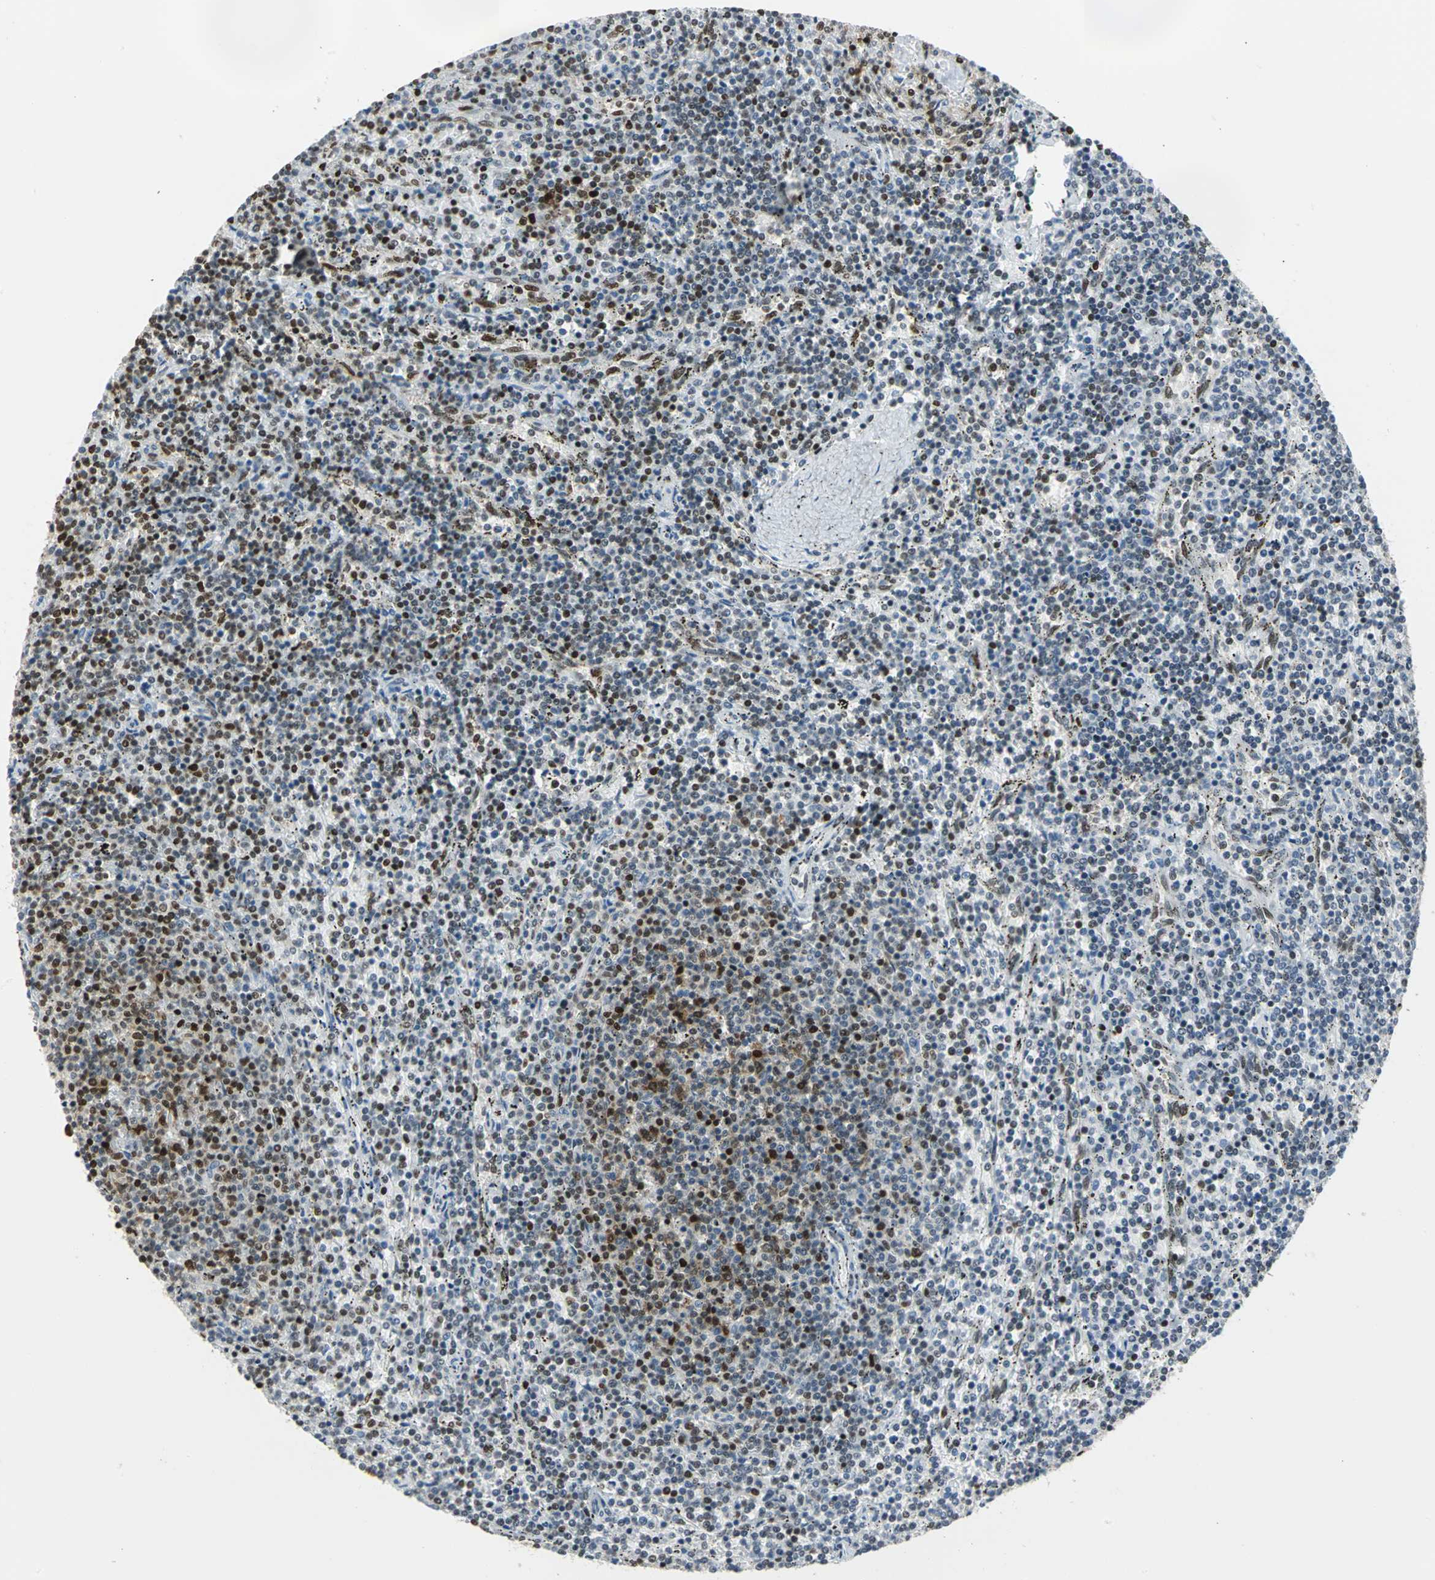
{"staining": {"intensity": "strong", "quantity": "25%-75%", "location": "nuclear"}, "tissue": "lymphoma", "cell_type": "Tumor cells", "image_type": "cancer", "snomed": [{"axis": "morphology", "description": "Malignant lymphoma, non-Hodgkin's type, Low grade"}, {"axis": "topography", "description": "Spleen"}], "caption": "Protein expression analysis of human lymphoma reveals strong nuclear staining in approximately 25%-75% of tumor cells.", "gene": "HNRNPD", "patient": {"sex": "female", "age": 50}}